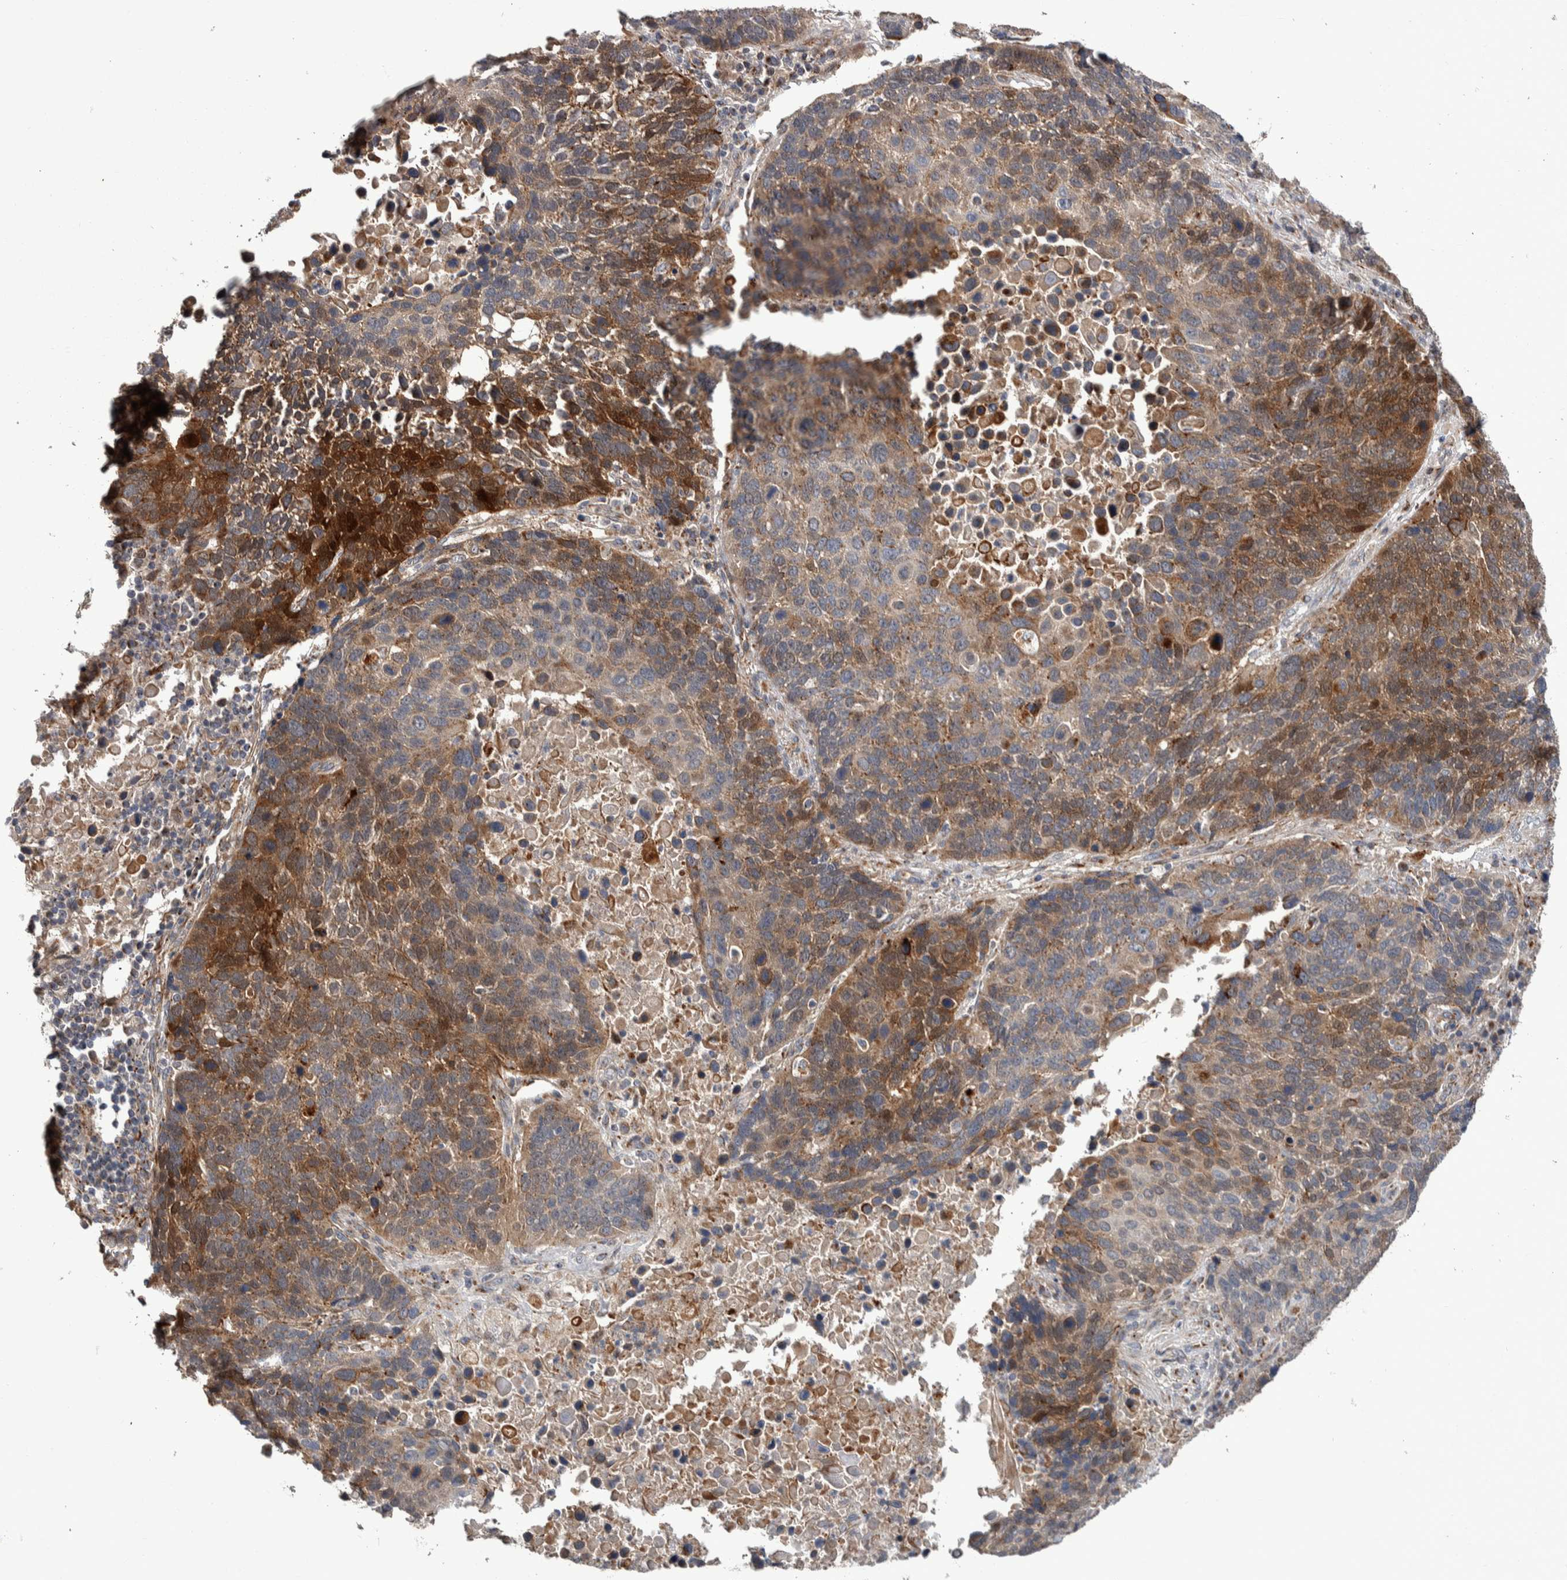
{"staining": {"intensity": "moderate", "quantity": "25%-75%", "location": "cytoplasmic/membranous"}, "tissue": "lung cancer", "cell_type": "Tumor cells", "image_type": "cancer", "snomed": [{"axis": "morphology", "description": "Squamous cell carcinoma, NOS"}, {"axis": "topography", "description": "Lung"}], "caption": "Brown immunohistochemical staining in human lung squamous cell carcinoma displays moderate cytoplasmic/membranous positivity in about 25%-75% of tumor cells. (DAB (3,3'-diaminobenzidine) = brown stain, brightfield microscopy at high magnification).", "gene": "CANT1", "patient": {"sex": "male", "age": 66}}